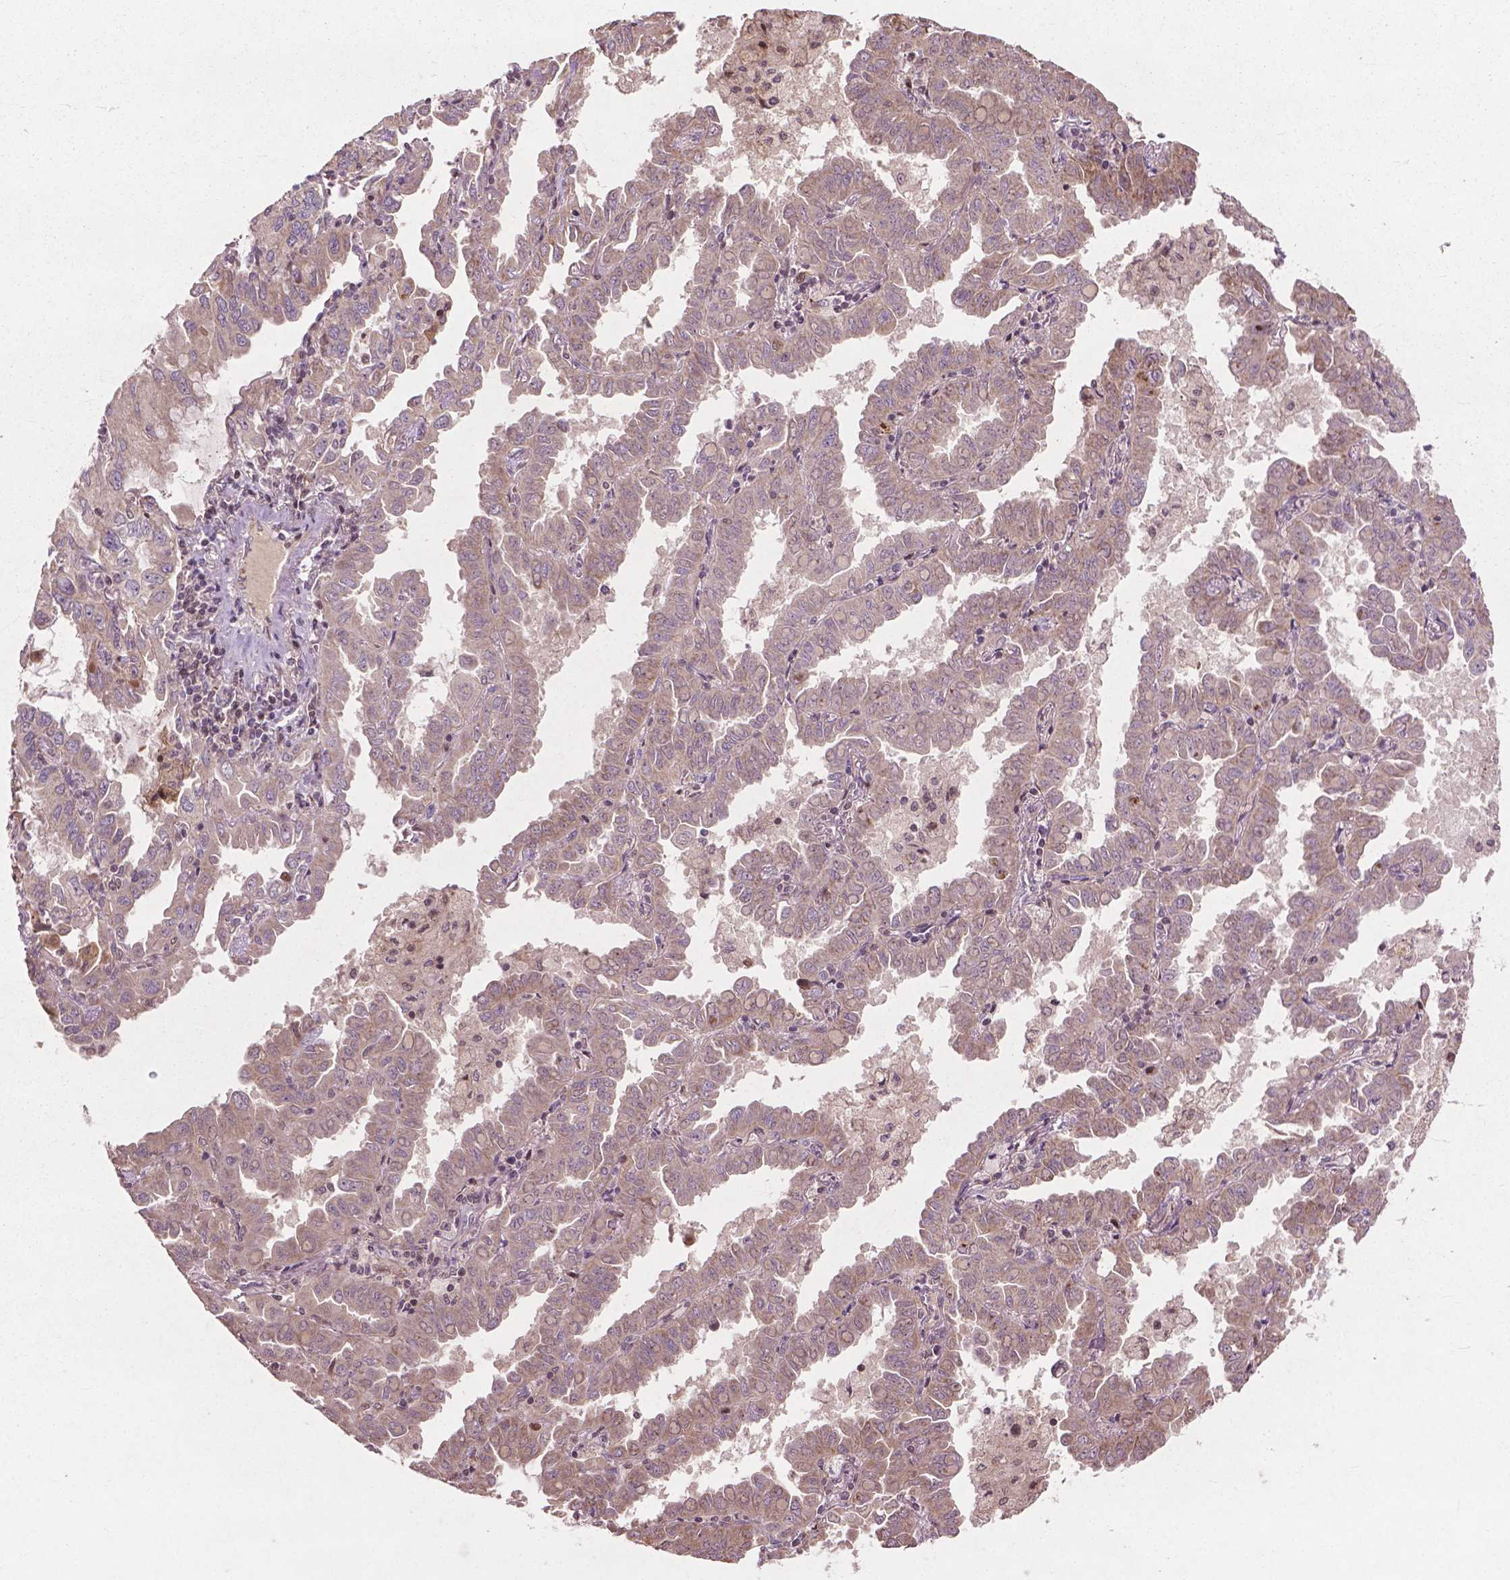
{"staining": {"intensity": "negative", "quantity": "none", "location": "none"}, "tissue": "lung cancer", "cell_type": "Tumor cells", "image_type": "cancer", "snomed": [{"axis": "morphology", "description": "Adenocarcinoma, NOS"}, {"axis": "topography", "description": "Lung"}], "caption": "Immunohistochemistry micrograph of neoplastic tissue: lung cancer stained with DAB shows no significant protein staining in tumor cells.", "gene": "B3GALNT2", "patient": {"sex": "male", "age": 64}}